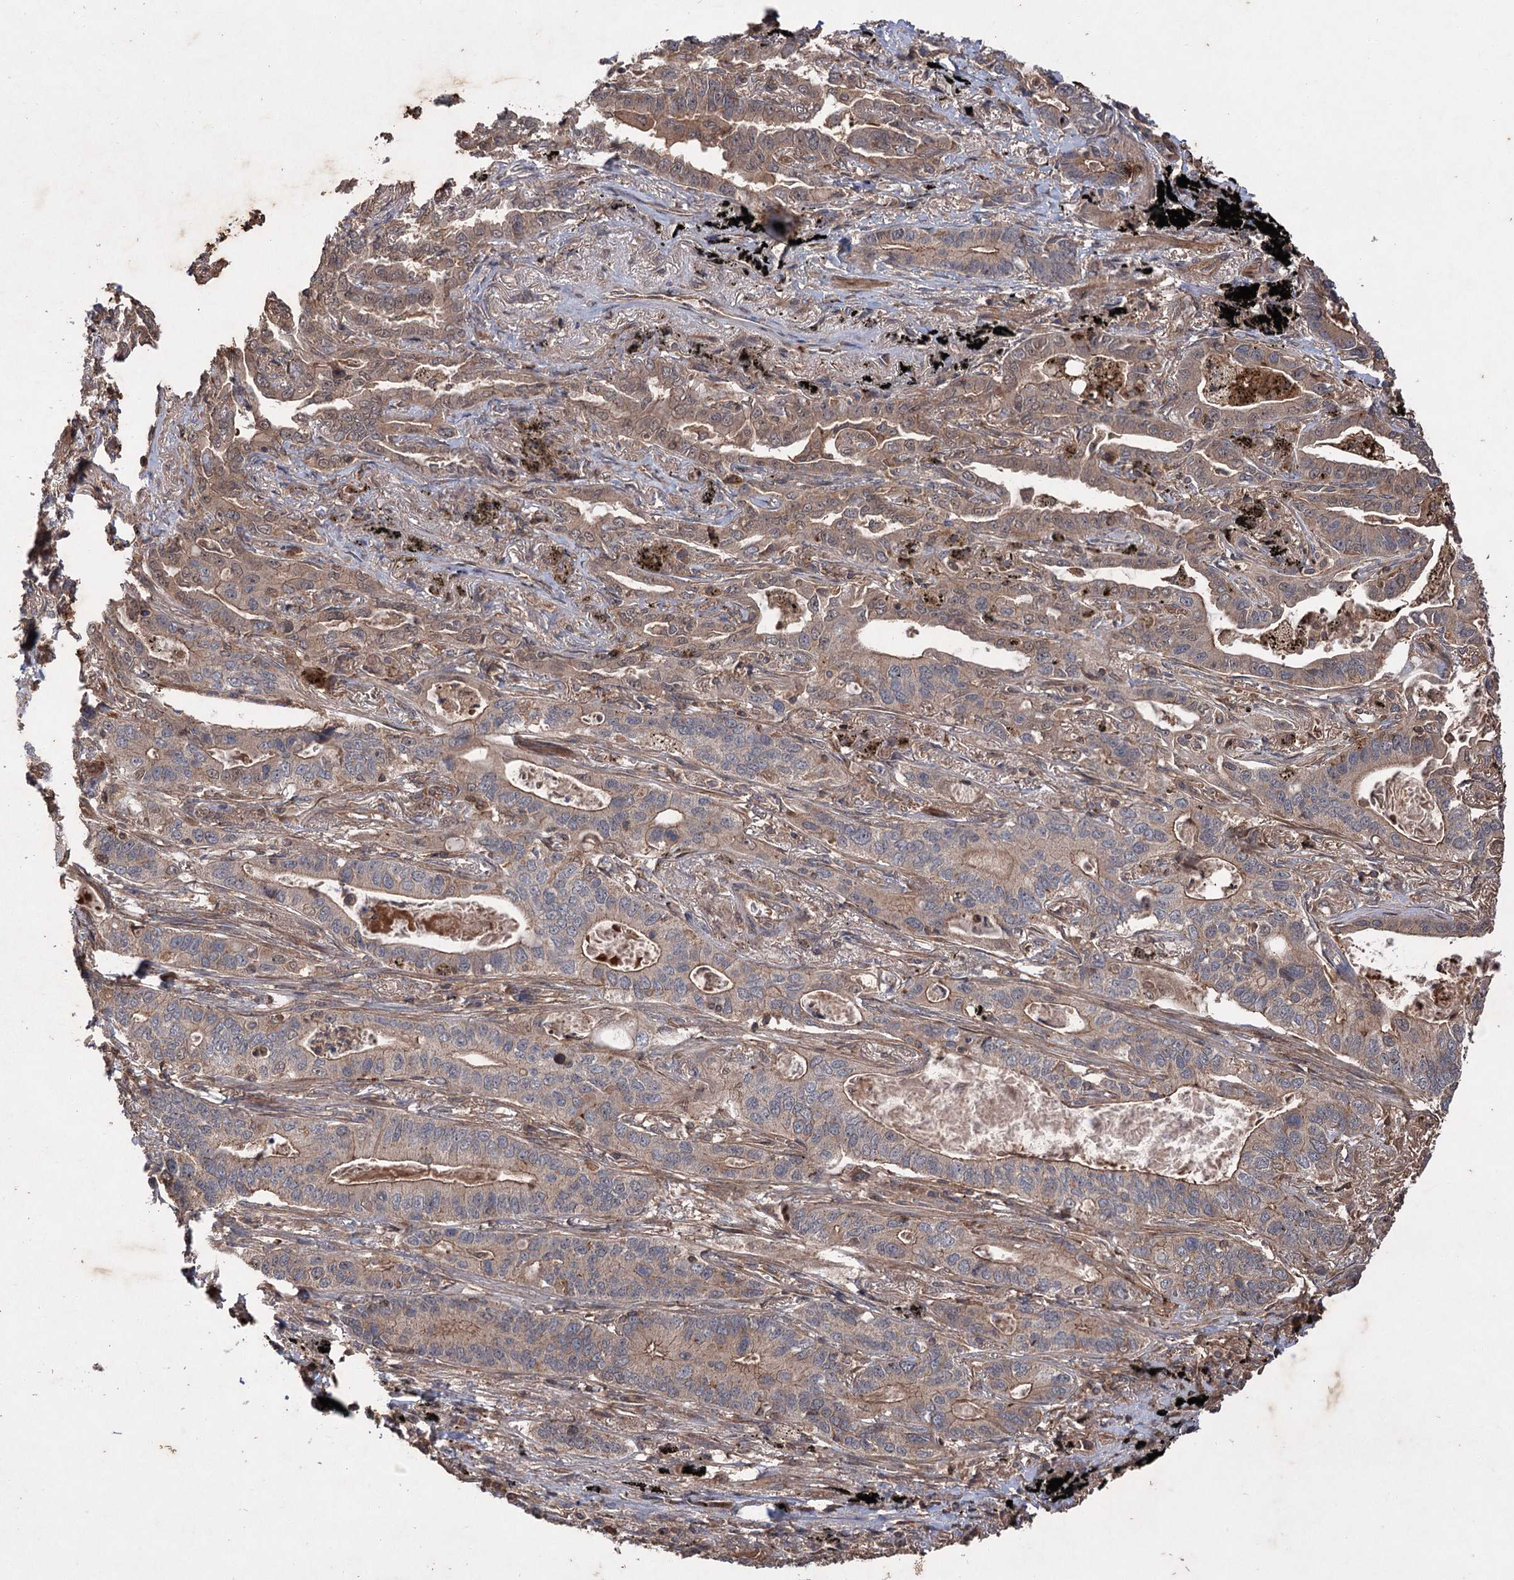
{"staining": {"intensity": "moderate", "quantity": "25%-75%", "location": "cytoplasmic/membranous,nuclear"}, "tissue": "lung cancer", "cell_type": "Tumor cells", "image_type": "cancer", "snomed": [{"axis": "morphology", "description": "Adenocarcinoma, NOS"}, {"axis": "topography", "description": "Lung"}], "caption": "Approximately 25%-75% of tumor cells in human lung adenocarcinoma display moderate cytoplasmic/membranous and nuclear protein expression as visualized by brown immunohistochemical staining.", "gene": "ADK", "patient": {"sex": "male", "age": 67}}